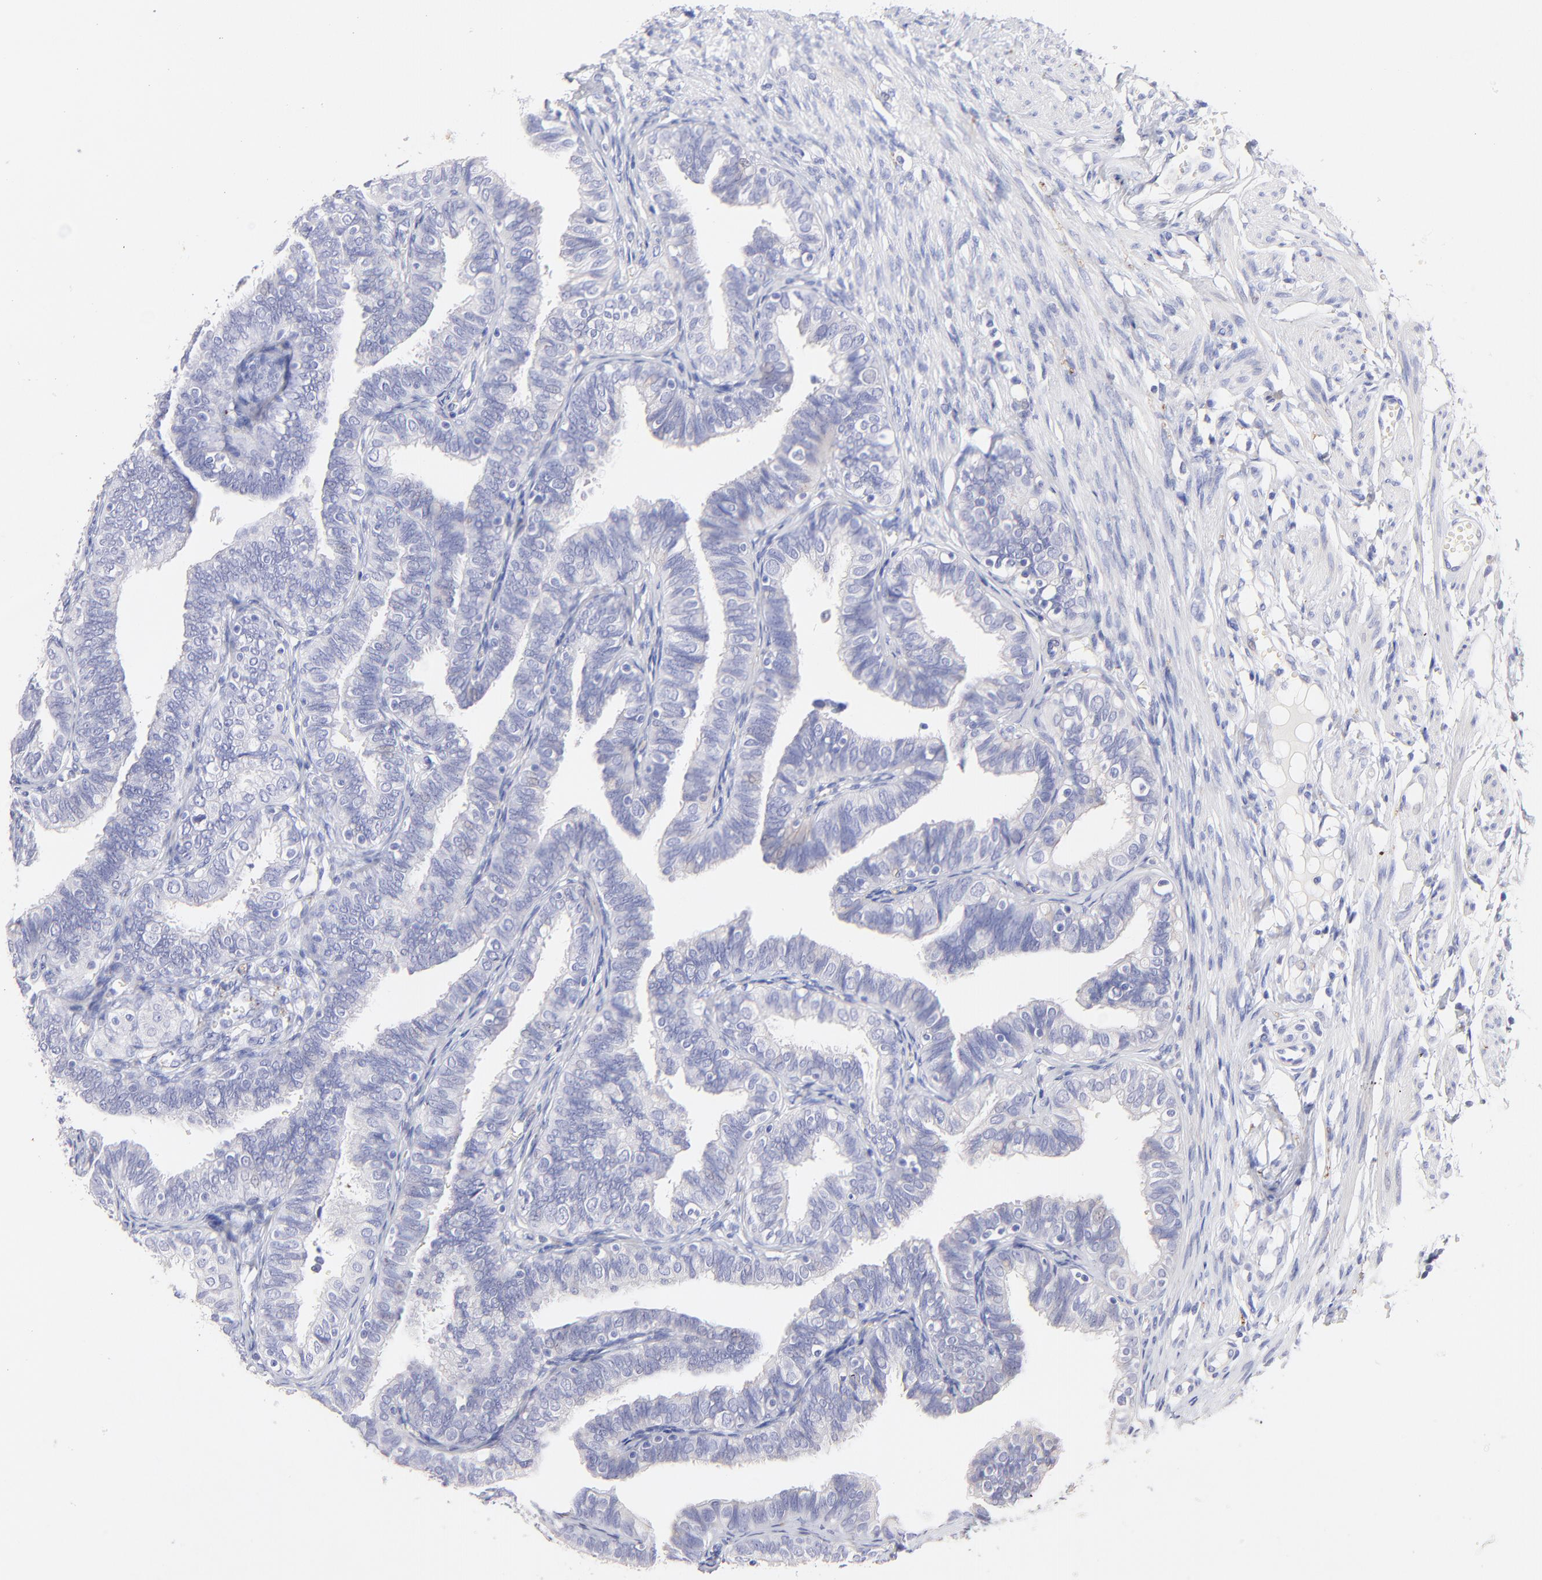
{"staining": {"intensity": "negative", "quantity": "none", "location": "none"}, "tissue": "fallopian tube", "cell_type": "Glandular cells", "image_type": "normal", "snomed": [{"axis": "morphology", "description": "Normal tissue, NOS"}, {"axis": "topography", "description": "Fallopian tube"}], "caption": "Immunohistochemical staining of normal fallopian tube shows no significant positivity in glandular cells. (Immunohistochemistry (ihc), brightfield microscopy, high magnification).", "gene": "RAB3A", "patient": {"sex": "female", "age": 46}}